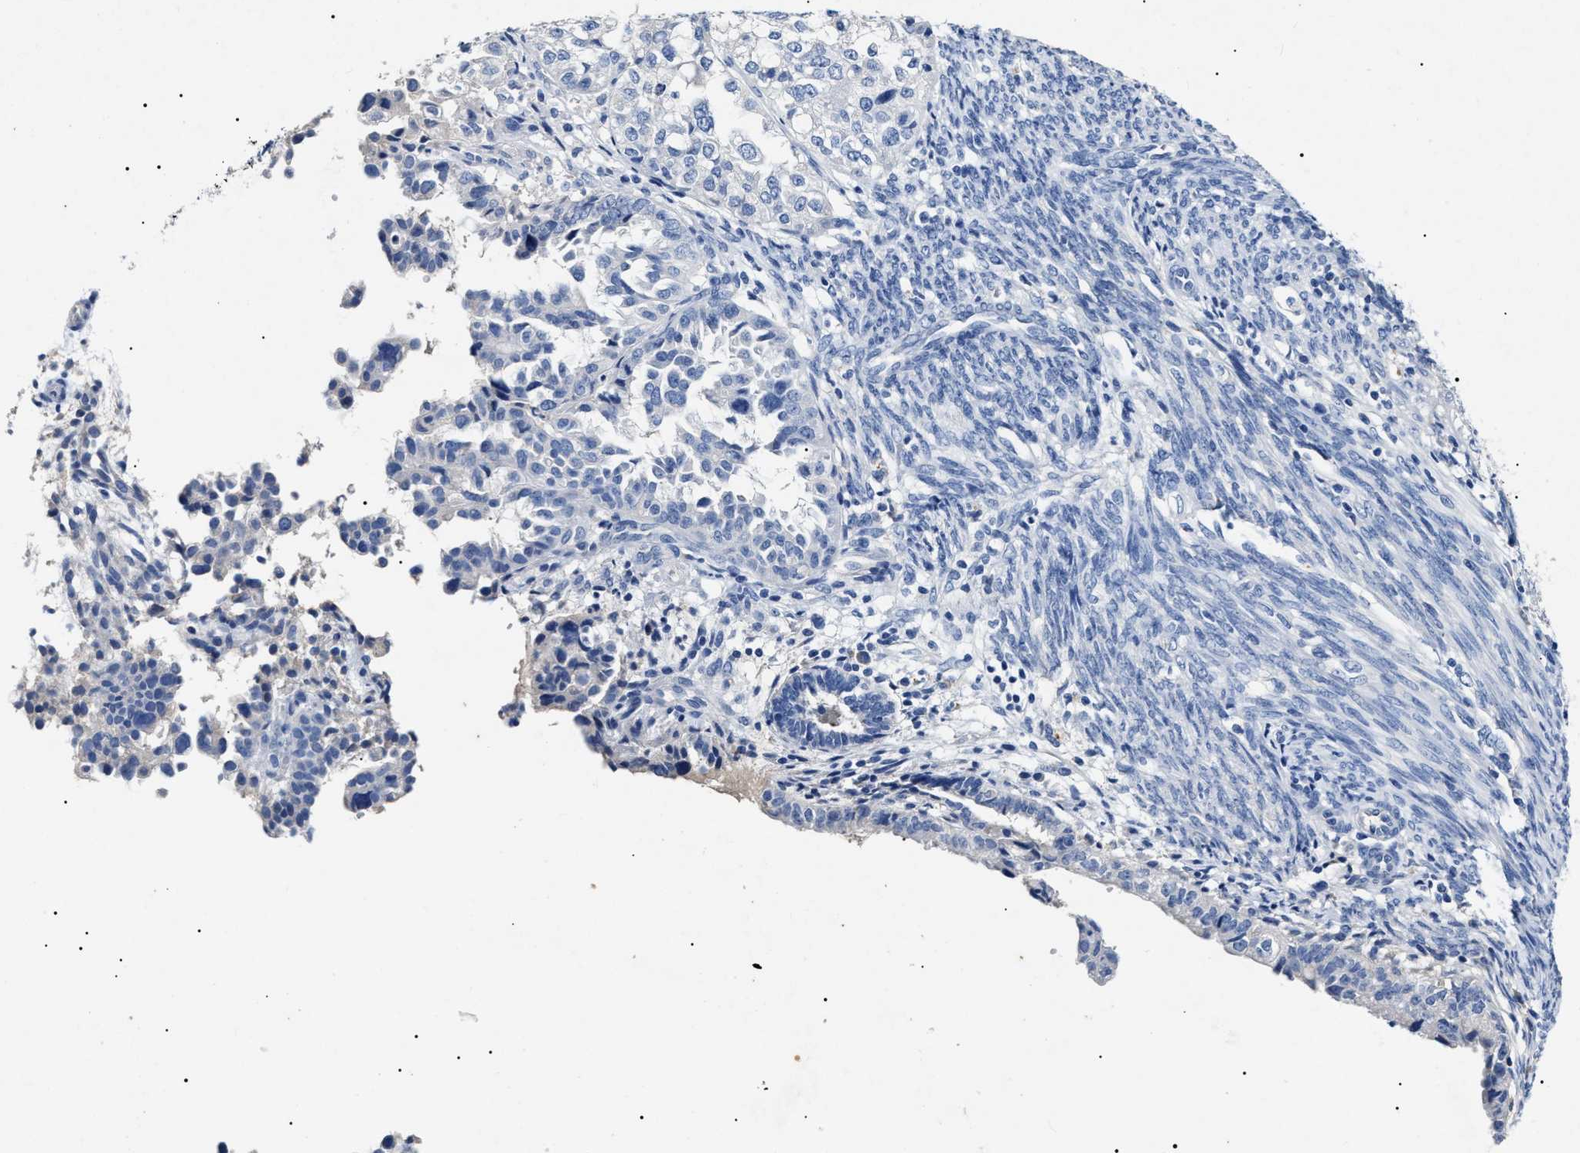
{"staining": {"intensity": "negative", "quantity": "none", "location": "none"}, "tissue": "endometrial cancer", "cell_type": "Tumor cells", "image_type": "cancer", "snomed": [{"axis": "morphology", "description": "Adenocarcinoma, NOS"}, {"axis": "topography", "description": "Endometrium"}], "caption": "The histopathology image shows no significant staining in tumor cells of adenocarcinoma (endometrial). Brightfield microscopy of immunohistochemistry (IHC) stained with DAB (3,3'-diaminobenzidine) (brown) and hematoxylin (blue), captured at high magnification.", "gene": "LRRC8E", "patient": {"sex": "female", "age": 85}}